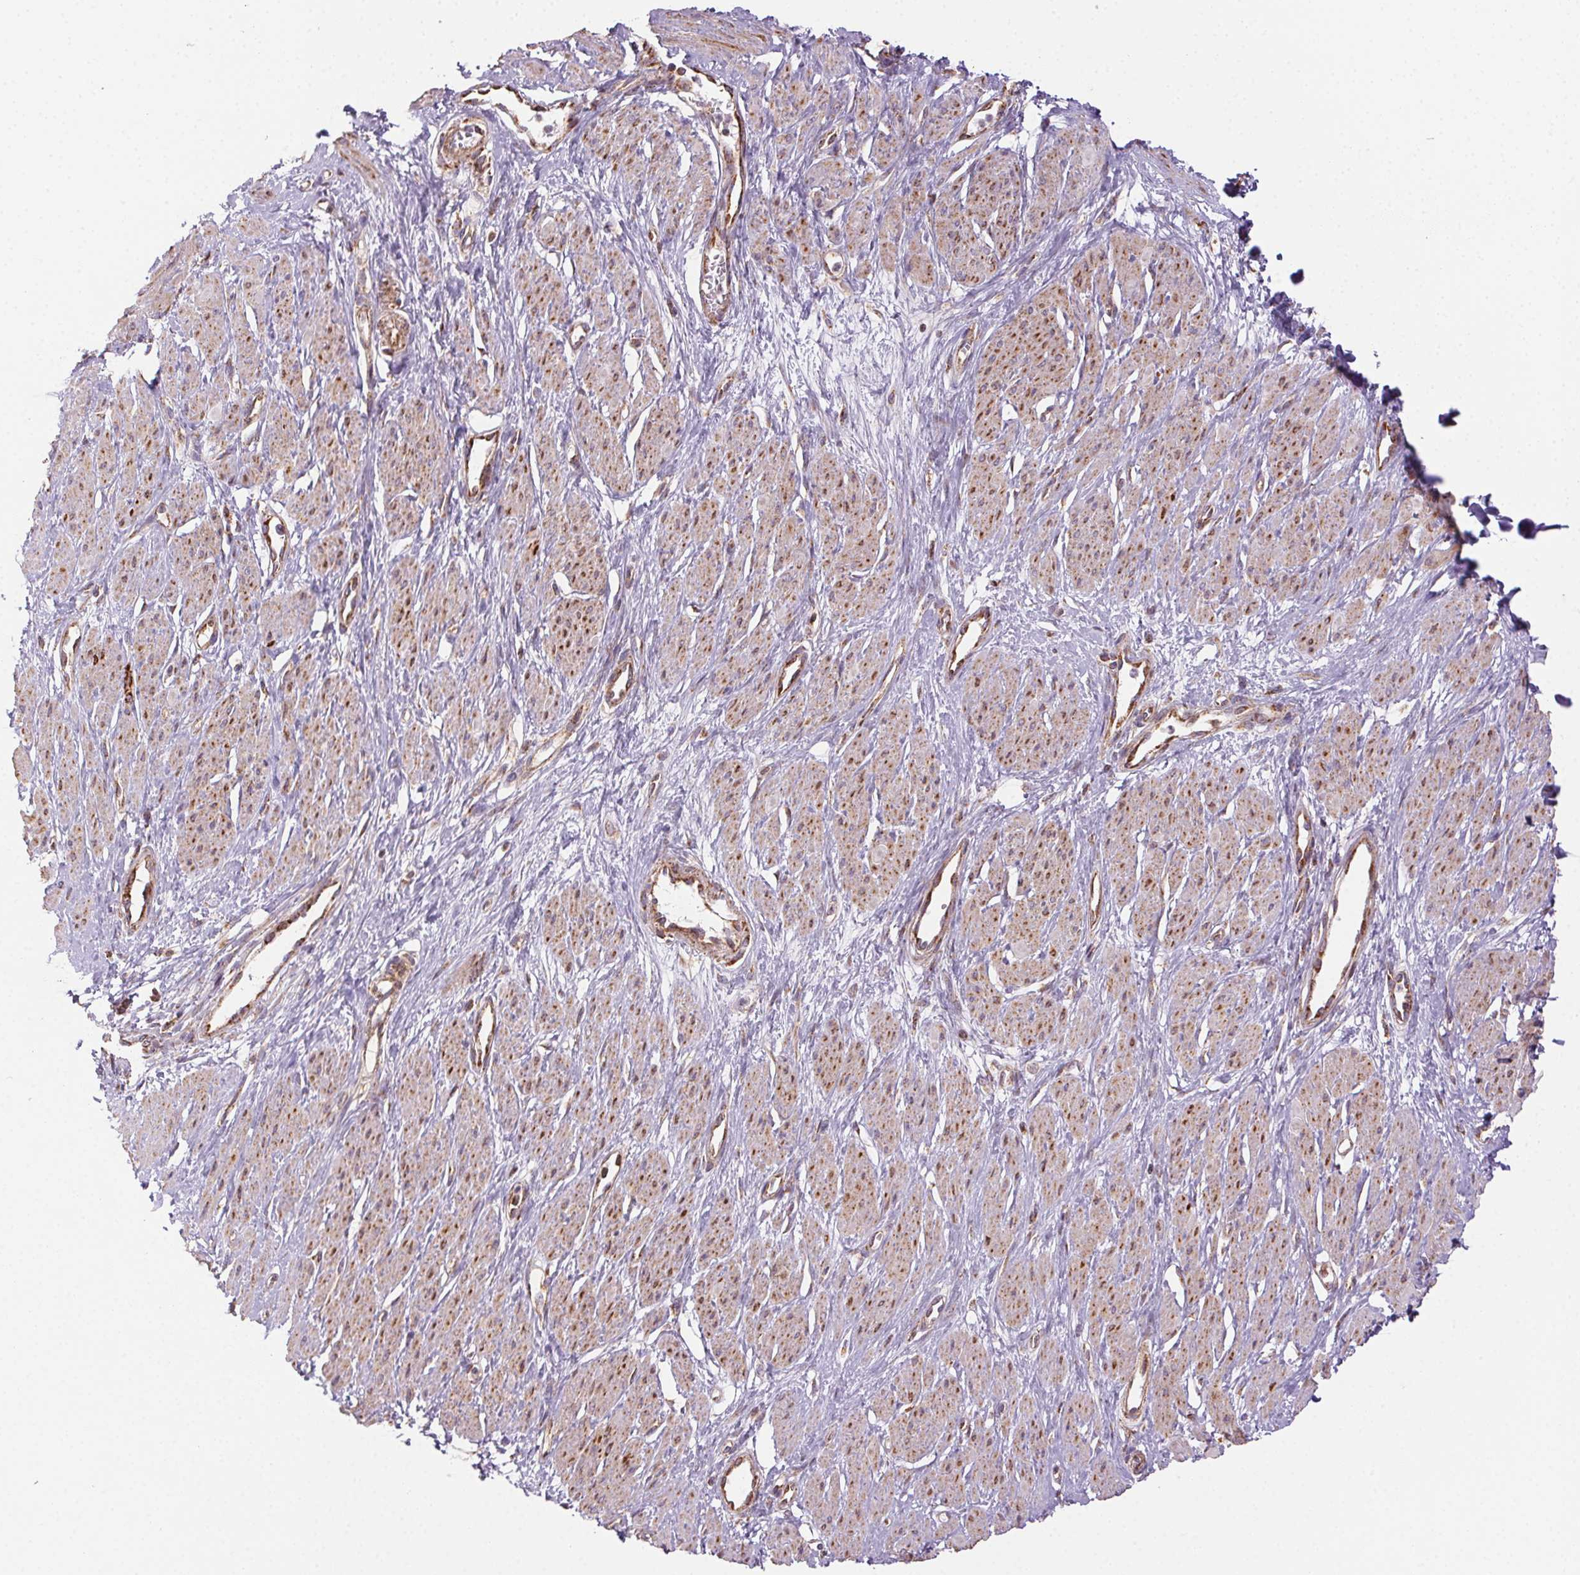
{"staining": {"intensity": "moderate", "quantity": ">75%", "location": "cytoplasmic/membranous"}, "tissue": "smooth muscle", "cell_type": "Smooth muscle cells", "image_type": "normal", "snomed": [{"axis": "morphology", "description": "Normal tissue, NOS"}, {"axis": "topography", "description": "Smooth muscle"}, {"axis": "topography", "description": "Uterus"}], "caption": "IHC staining of benign smooth muscle, which shows medium levels of moderate cytoplasmic/membranous staining in about >75% of smooth muscle cells indicating moderate cytoplasmic/membranous protein expression. The staining was performed using DAB (3,3'-diaminobenzidine) (brown) for protein detection and nuclei were counterstained in hematoxylin (blue).", "gene": "CLPB", "patient": {"sex": "female", "age": 39}}